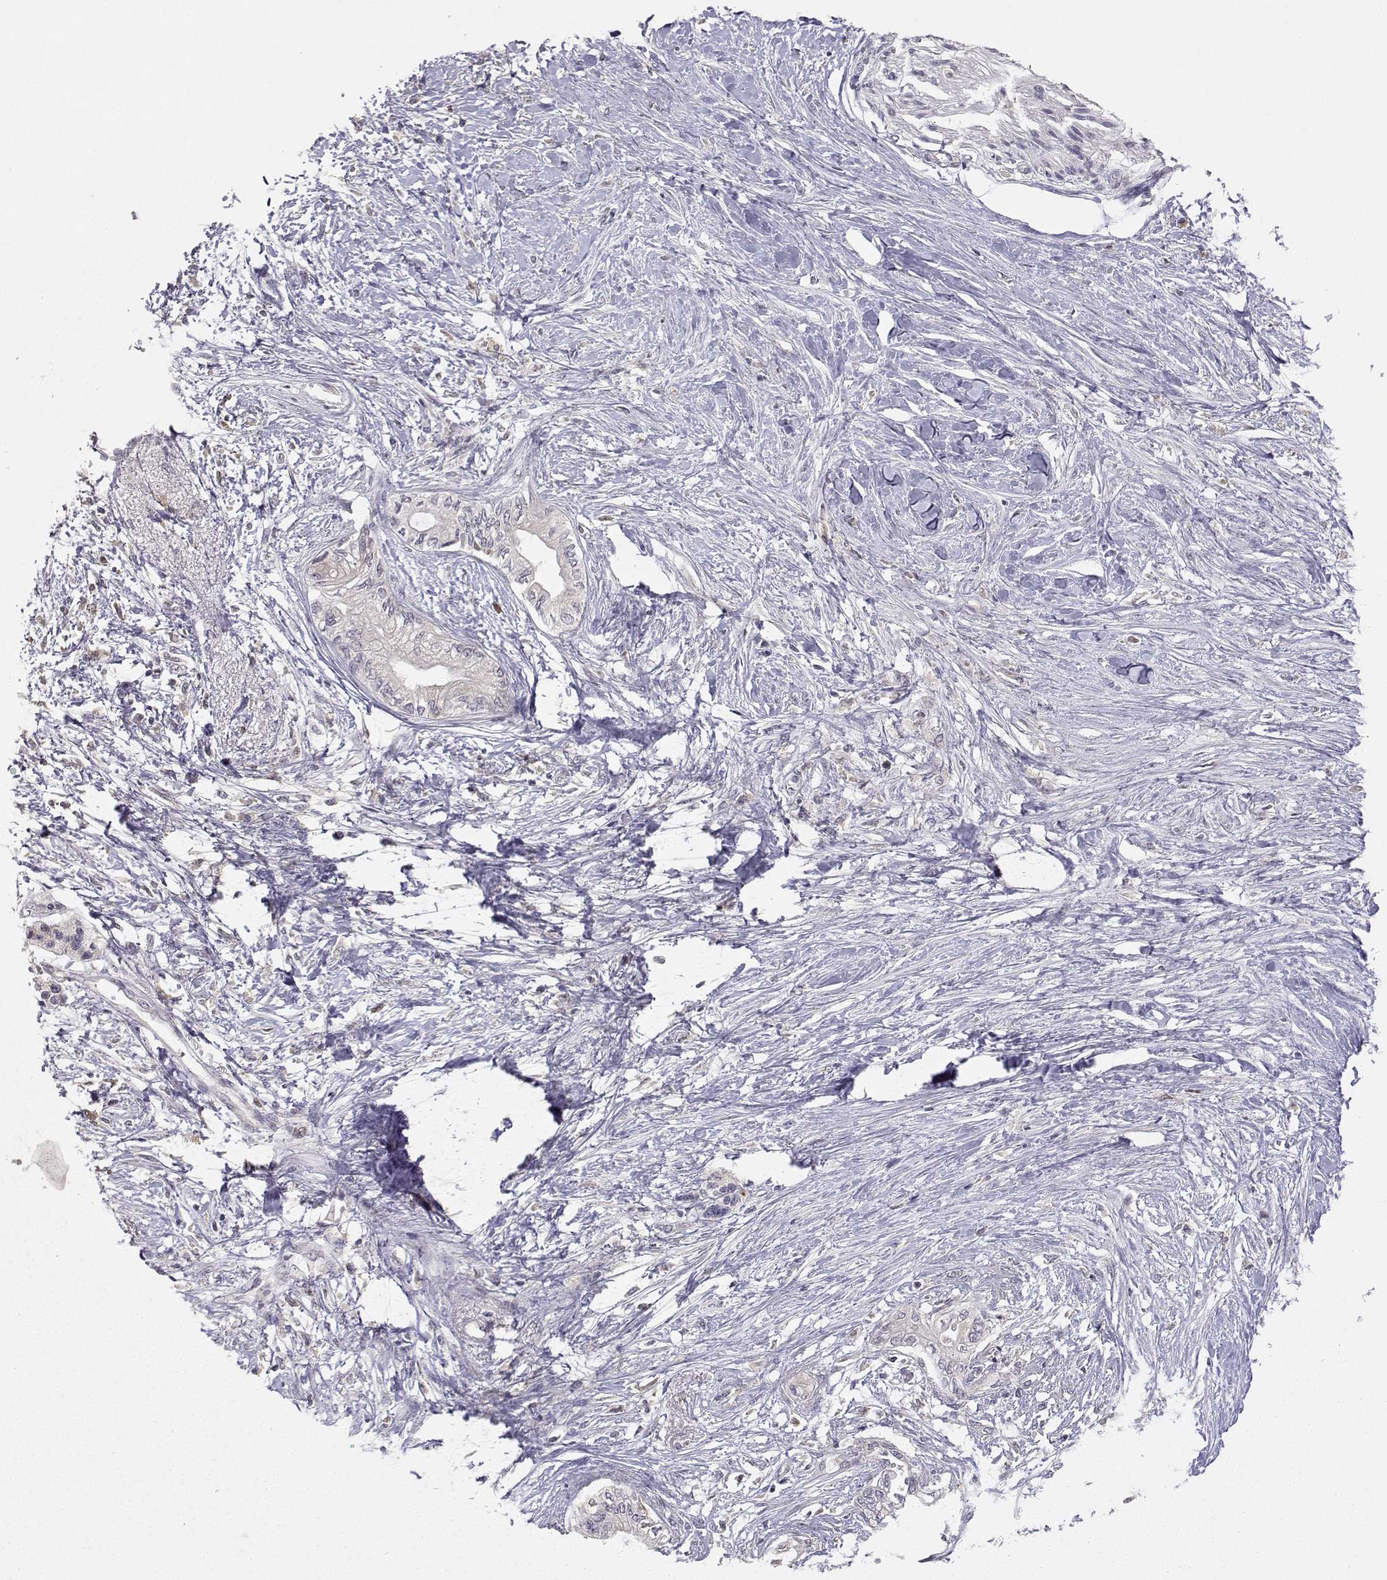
{"staining": {"intensity": "negative", "quantity": "none", "location": "none"}, "tissue": "pancreatic cancer", "cell_type": "Tumor cells", "image_type": "cancer", "snomed": [{"axis": "morphology", "description": "Normal tissue, NOS"}, {"axis": "morphology", "description": "Adenocarcinoma, NOS"}, {"axis": "topography", "description": "Pancreas"}, {"axis": "topography", "description": "Duodenum"}], "caption": "The photomicrograph displays no staining of tumor cells in adenocarcinoma (pancreatic).", "gene": "RAD51", "patient": {"sex": "female", "age": 60}}